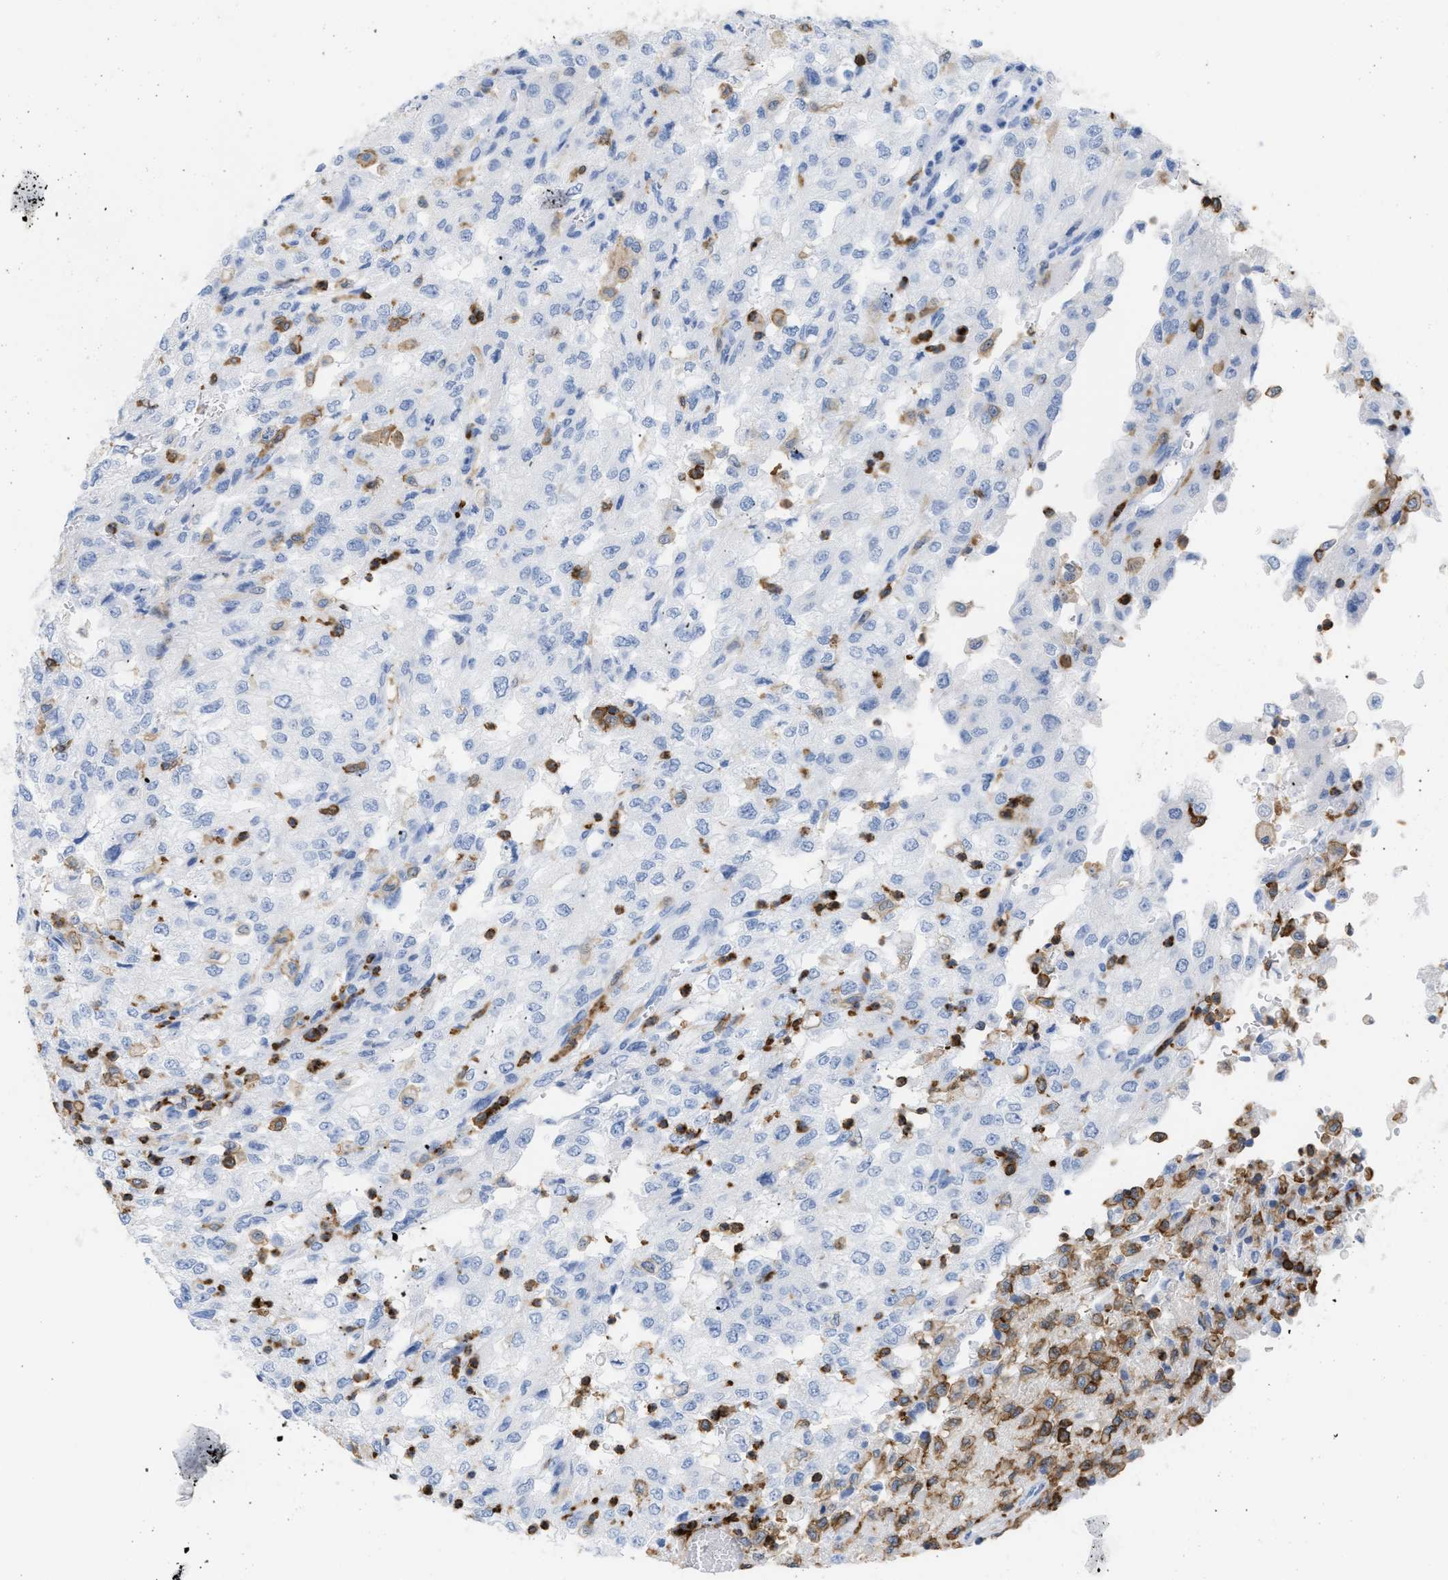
{"staining": {"intensity": "negative", "quantity": "none", "location": "none"}, "tissue": "renal cancer", "cell_type": "Tumor cells", "image_type": "cancer", "snomed": [{"axis": "morphology", "description": "Adenocarcinoma, NOS"}, {"axis": "topography", "description": "Kidney"}], "caption": "Human renal cancer stained for a protein using IHC exhibits no positivity in tumor cells.", "gene": "LCP1", "patient": {"sex": "female", "age": 54}}